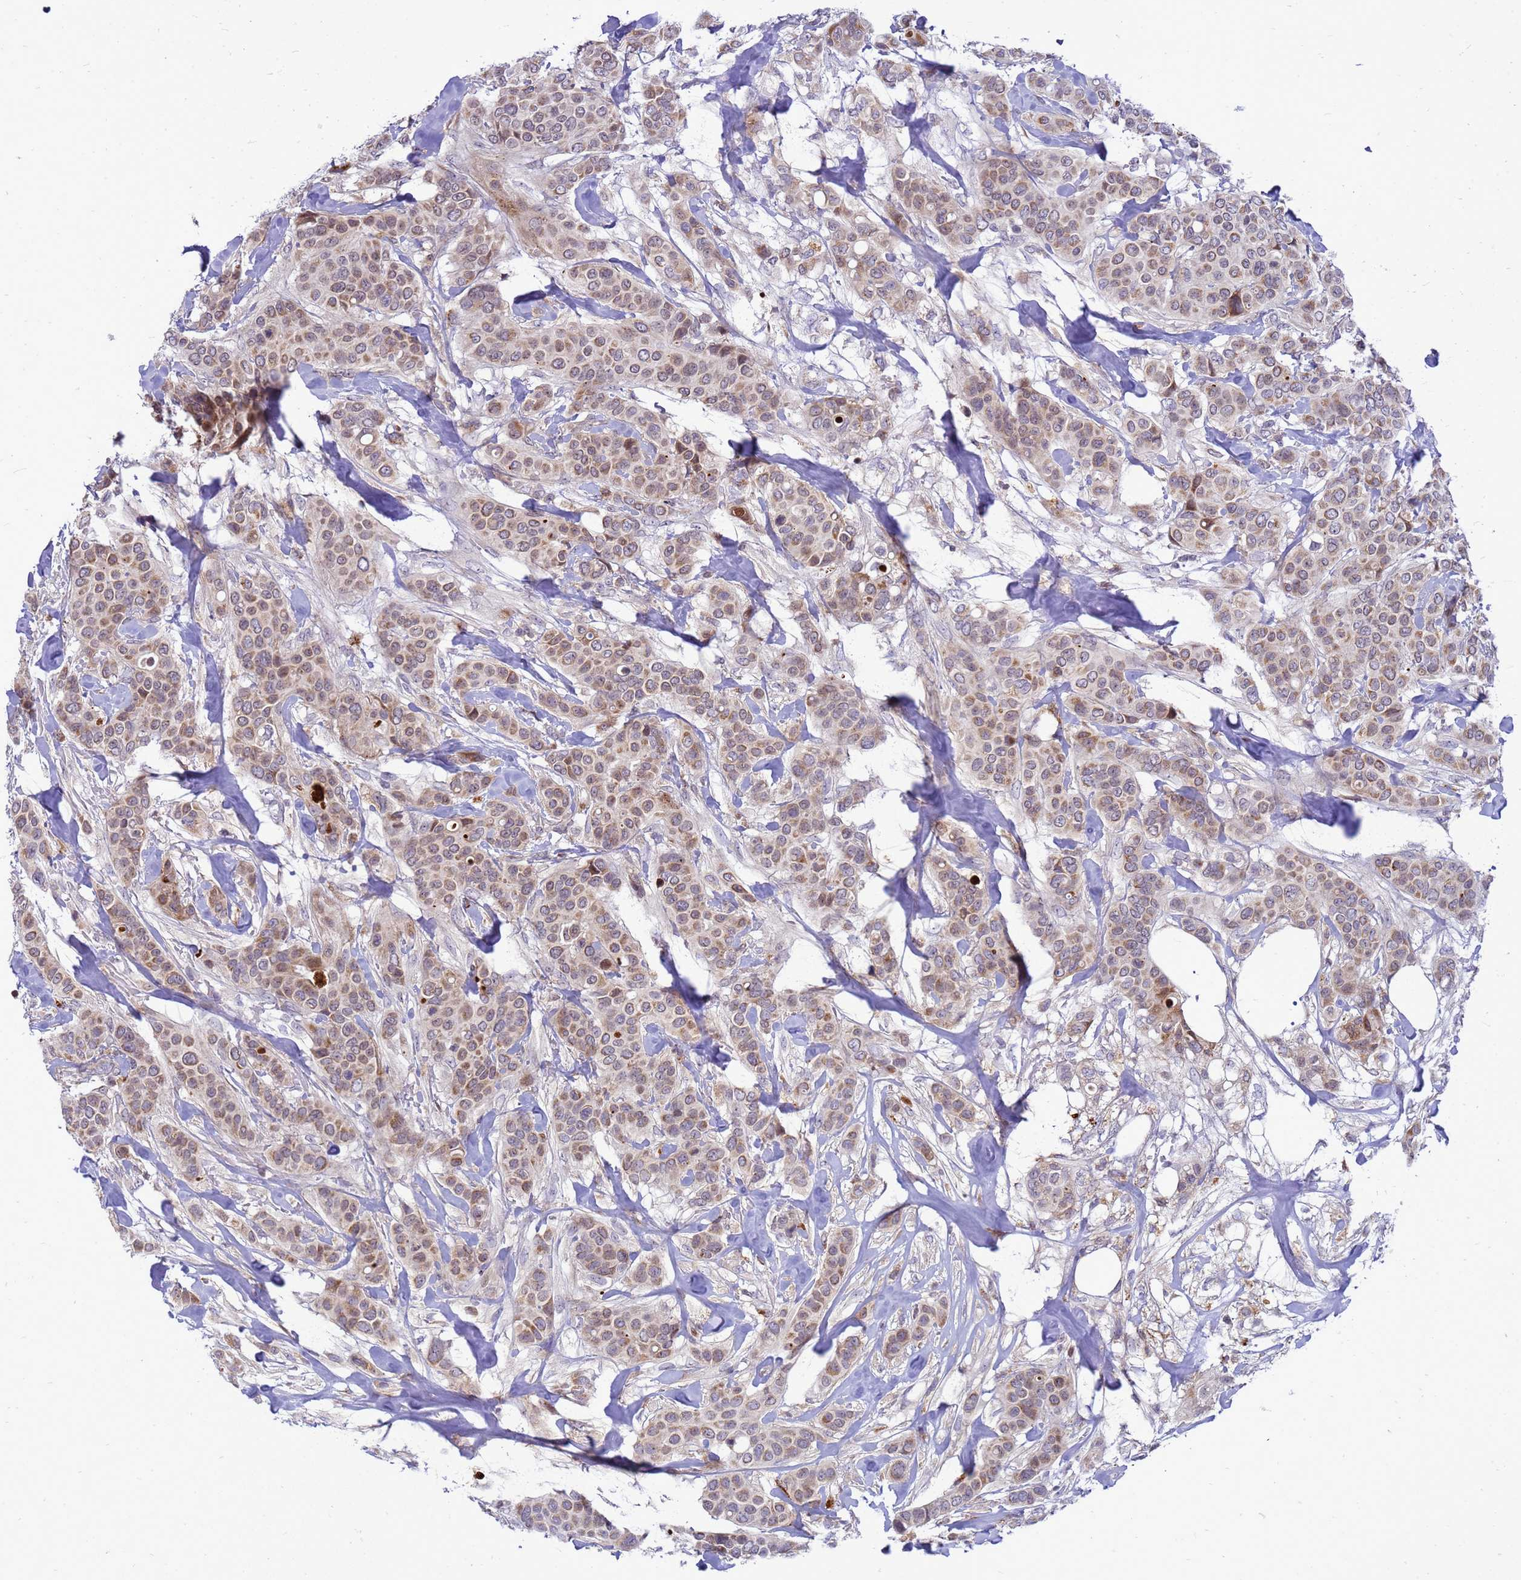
{"staining": {"intensity": "moderate", "quantity": ">75%", "location": "cytoplasmic/membranous"}, "tissue": "breast cancer", "cell_type": "Tumor cells", "image_type": "cancer", "snomed": [{"axis": "morphology", "description": "Lobular carcinoma"}, {"axis": "topography", "description": "Breast"}], "caption": "IHC image of neoplastic tissue: breast cancer (lobular carcinoma) stained using immunohistochemistry (IHC) reveals medium levels of moderate protein expression localized specifically in the cytoplasmic/membranous of tumor cells, appearing as a cytoplasmic/membranous brown color.", "gene": "C12orf43", "patient": {"sex": "female", "age": 51}}